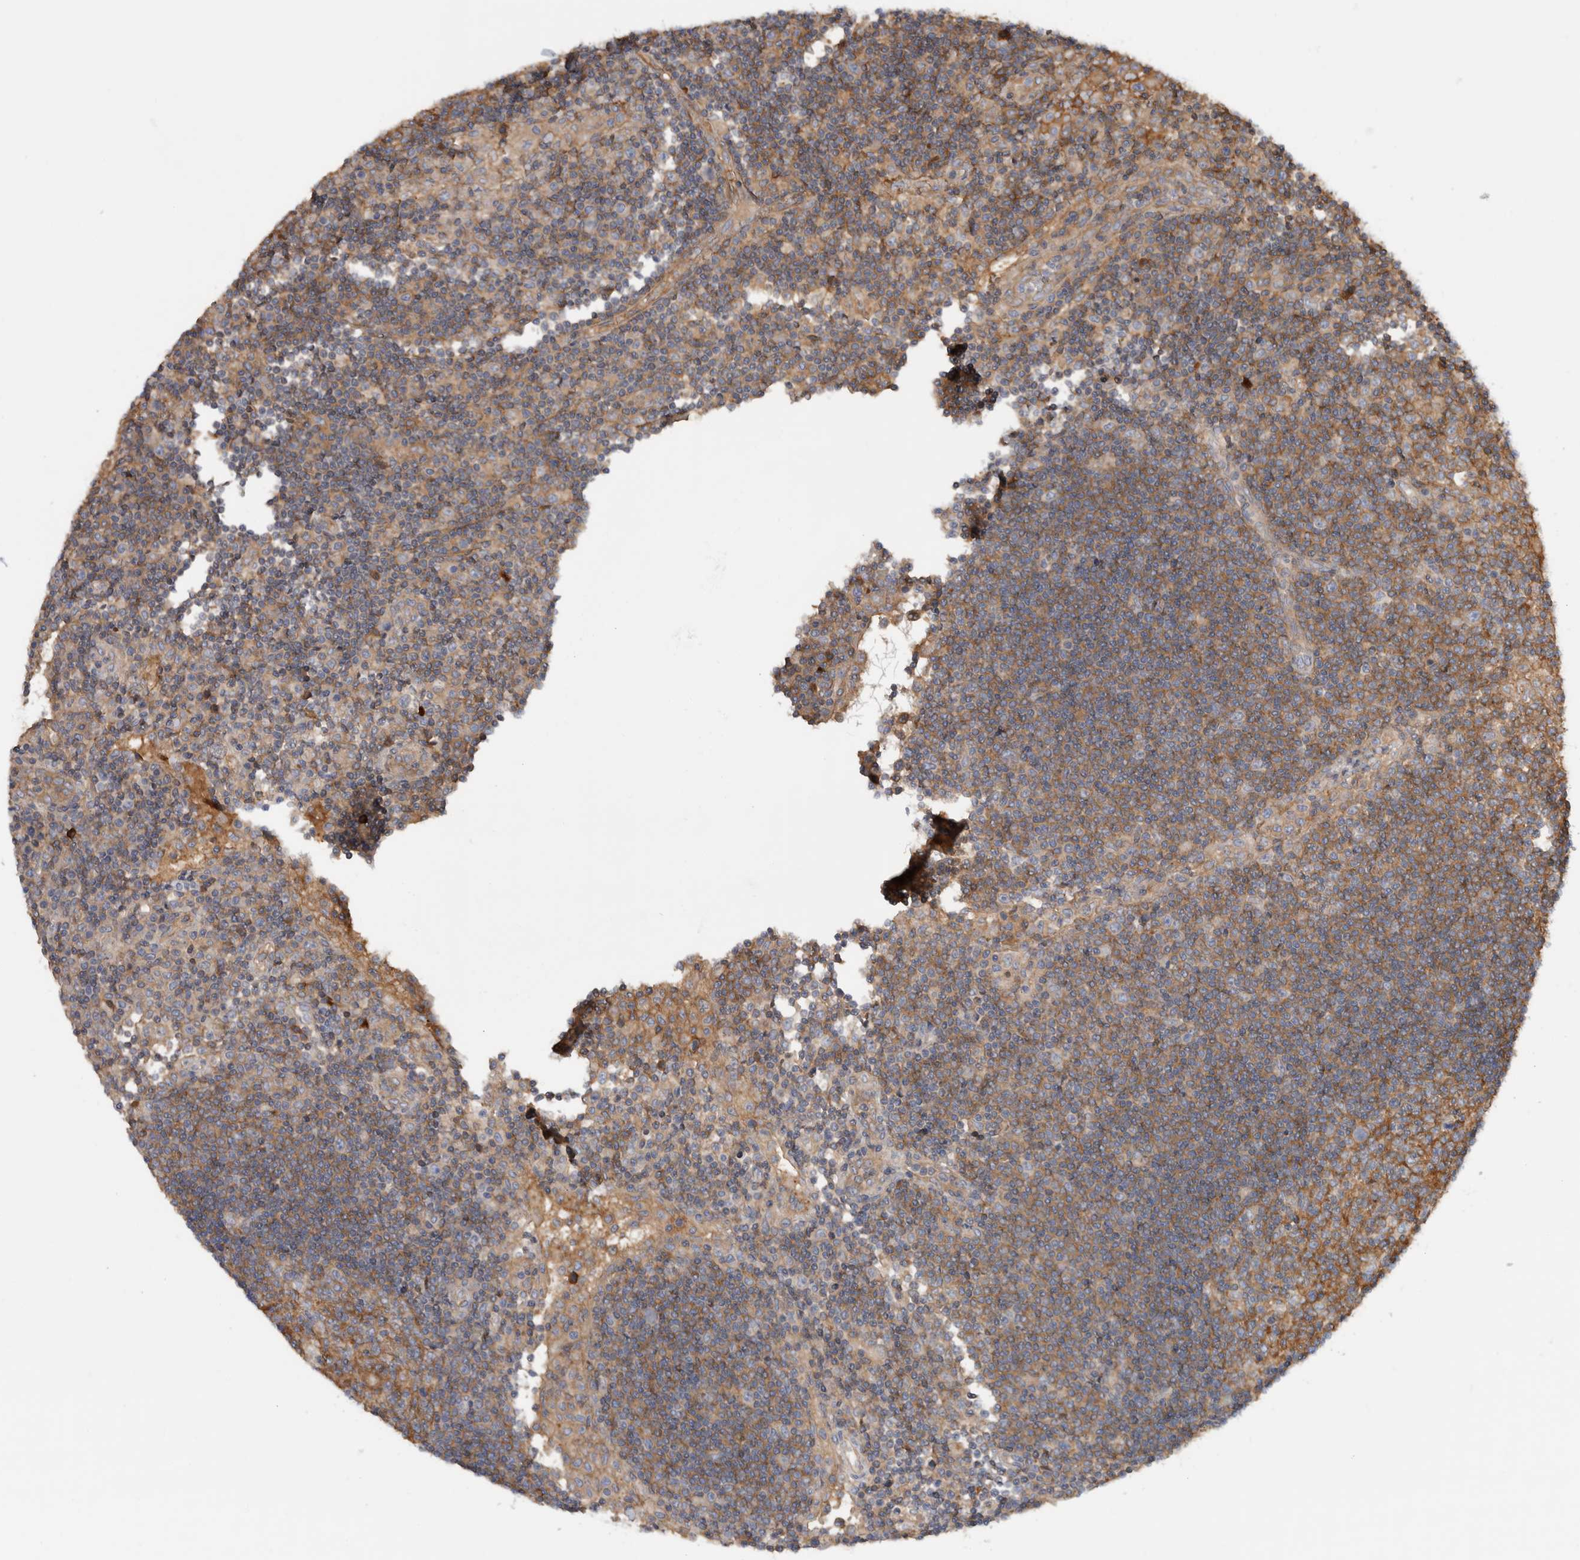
{"staining": {"intensity": "moderate", "quantity": "25%-75%", "location": "cytoplasmic/membranous"}, "tissue": "lymph node", "cell_type": "Germinal center cells", "image_type": "normal", "snomed": [{"axis": "morphology", "description": "Normal tissue, NOS"}, {"axis": "topography", "description": "Lymph node"}], "caption": "Immunohistochemical staining of benign lymph node displays 25%-75% levels of moderate cytoplasmic/membranous protein expression in about 25%-75% of germinal center cells.", "gene": "CFI", "patient": {"sex": "female", "age": 53}}